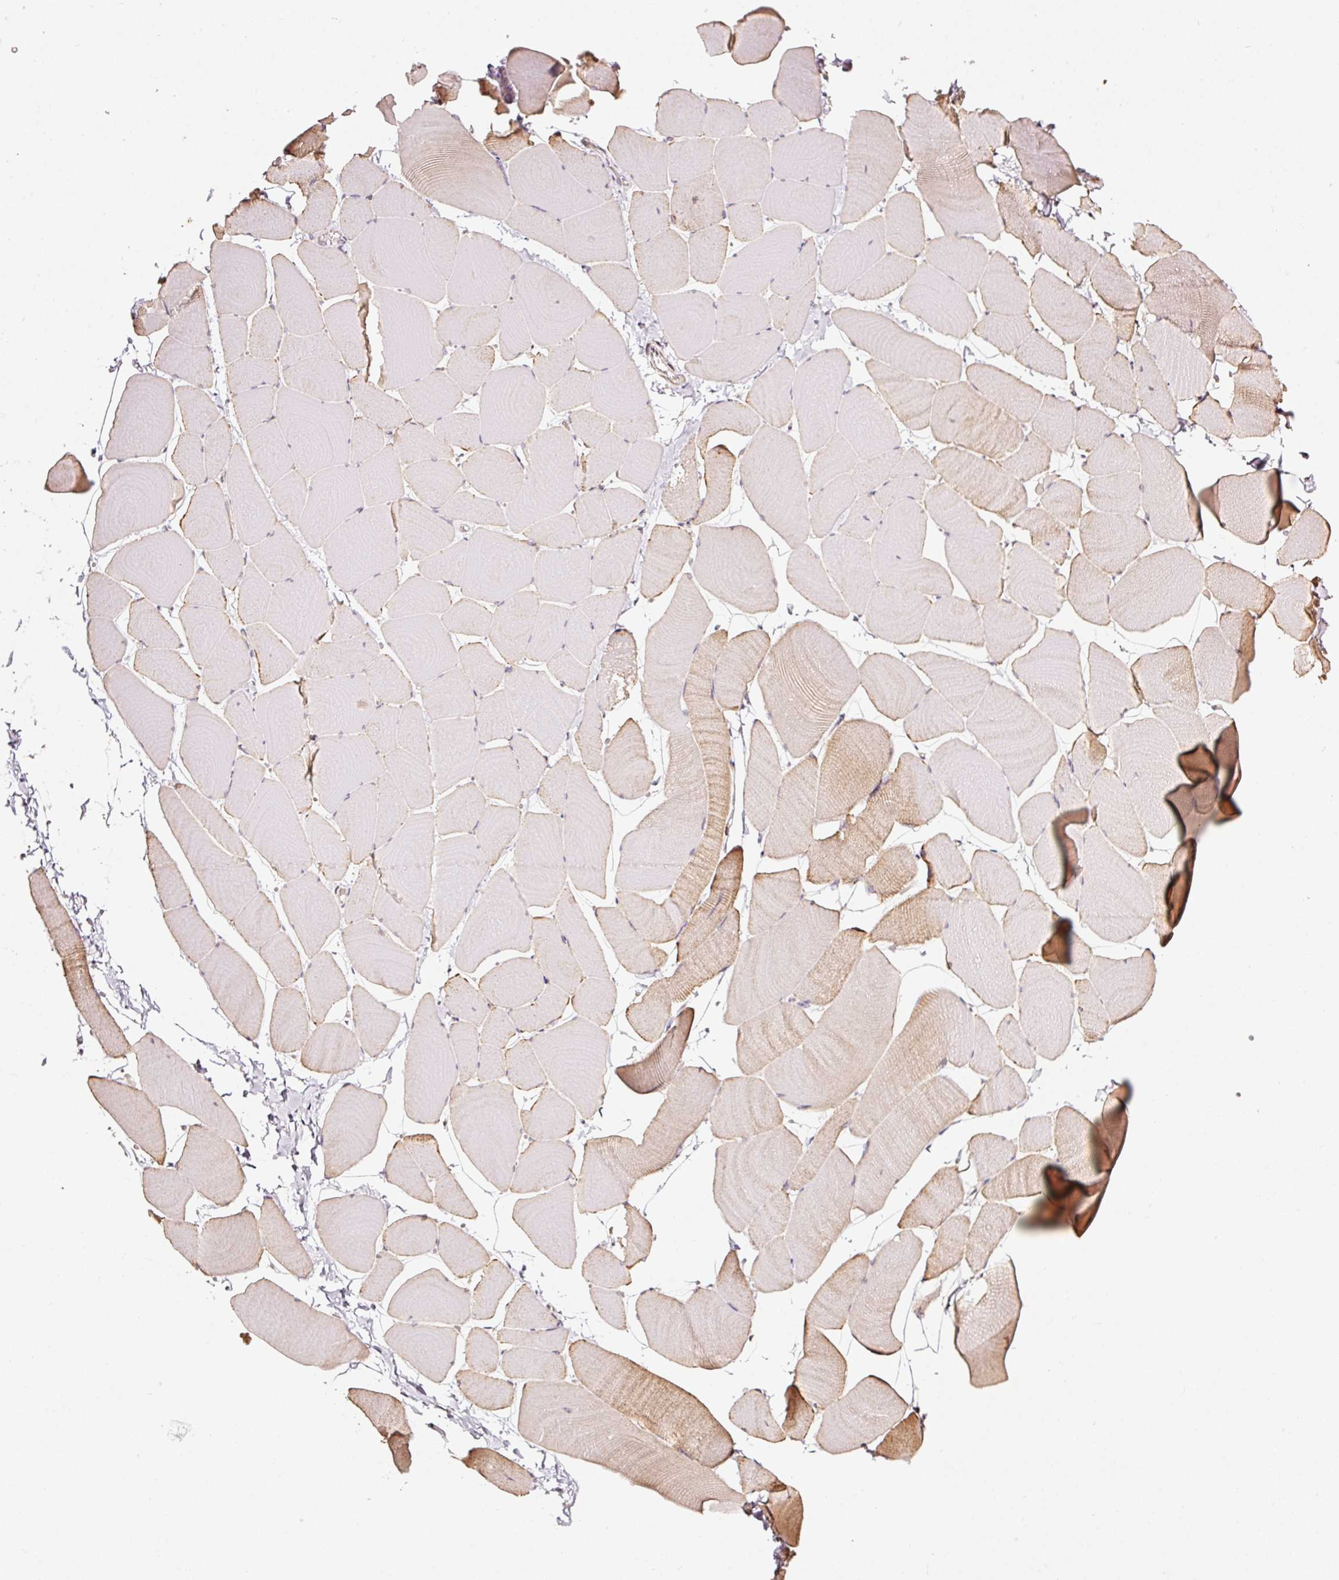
{"staining": {"intensity": "moderate", "quantity": "<25%", "location": "cytoplasmic/membranous"}, "tissue": "skeletal muscle", "cell_type": "Myocytes", "image_type": "normal", "snomed": [{"axis": "morphology", "description": "Normal tissue, NOS"}, {"axis": "topography", "description": "Skeletal muscle"}], "caption": "Immunohistochemistry (IHC) (DAB (3,3'-diaminobenzidine)) staining of unremarkable skeletal muscle exhibits moderate cytoplasmic/membranous protein staining in about <25% of myocytes. (brown staining indicates protein expression, while blue staining denotes nuclei).", "gene": "RAB35", "patient": {"sex": "male", "age": 25}}